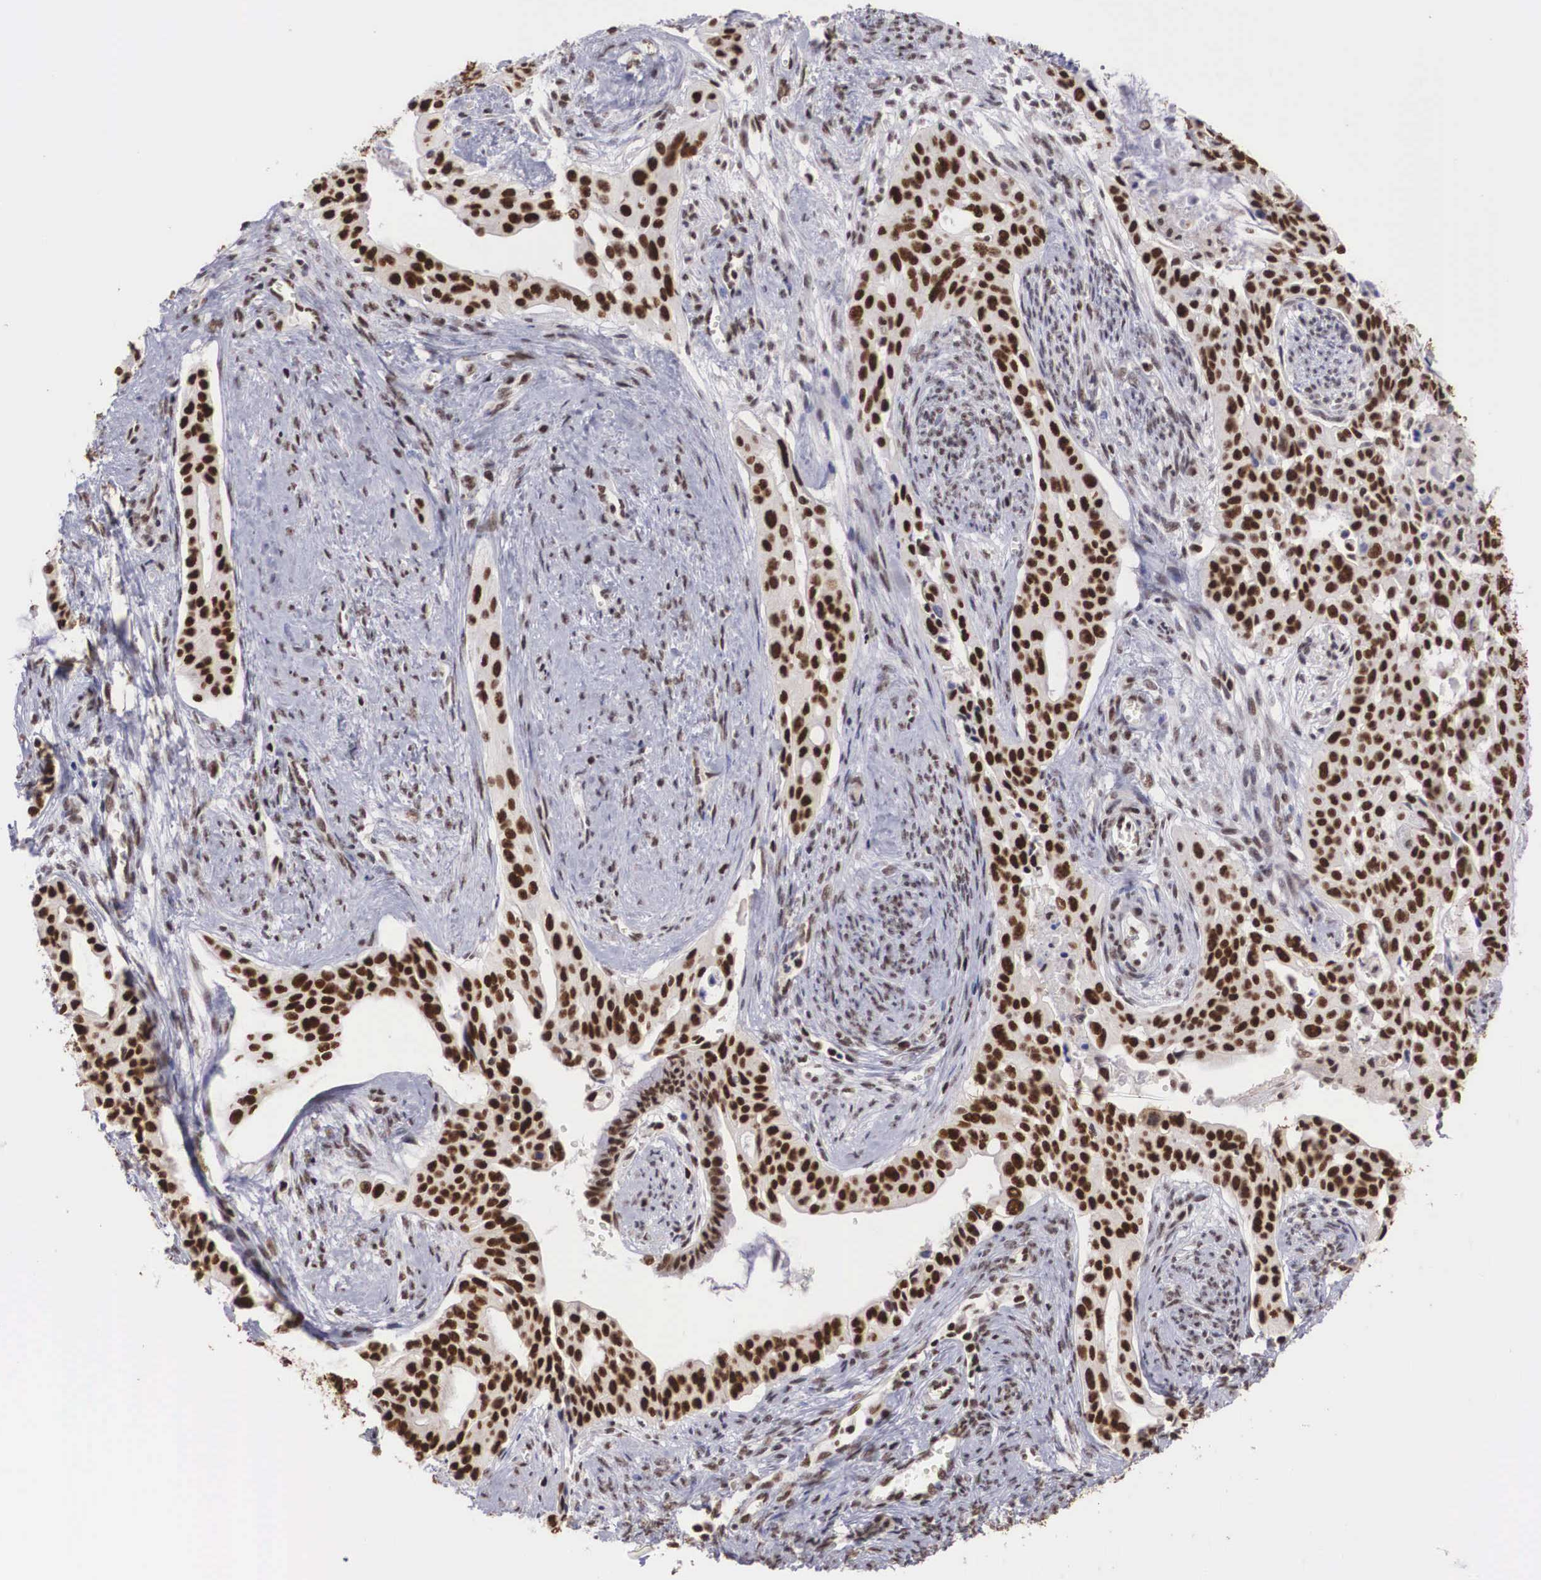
{"staining": {"intensity": "strong", "quantity": ">75%", "location": "nuclear"}, "tissue": "cervical cancer", "cell_type": "Tumor cells", "image_type": "cancer", "snomed": [{"axis": "morphology", "description": "Squamous cell carcinoma, NOS"}, {"axis": "topography", "description": "Cervix"}], "caption": "Immunohistochemical staining of human squamous cell carcinoma (cervical) reveals strong nuclear protein staining in about >75% of tumor cells. Nuclei are stained in blue.", "gene": "HTATSF1", "patient": {"sex": "female", "age": 34}}